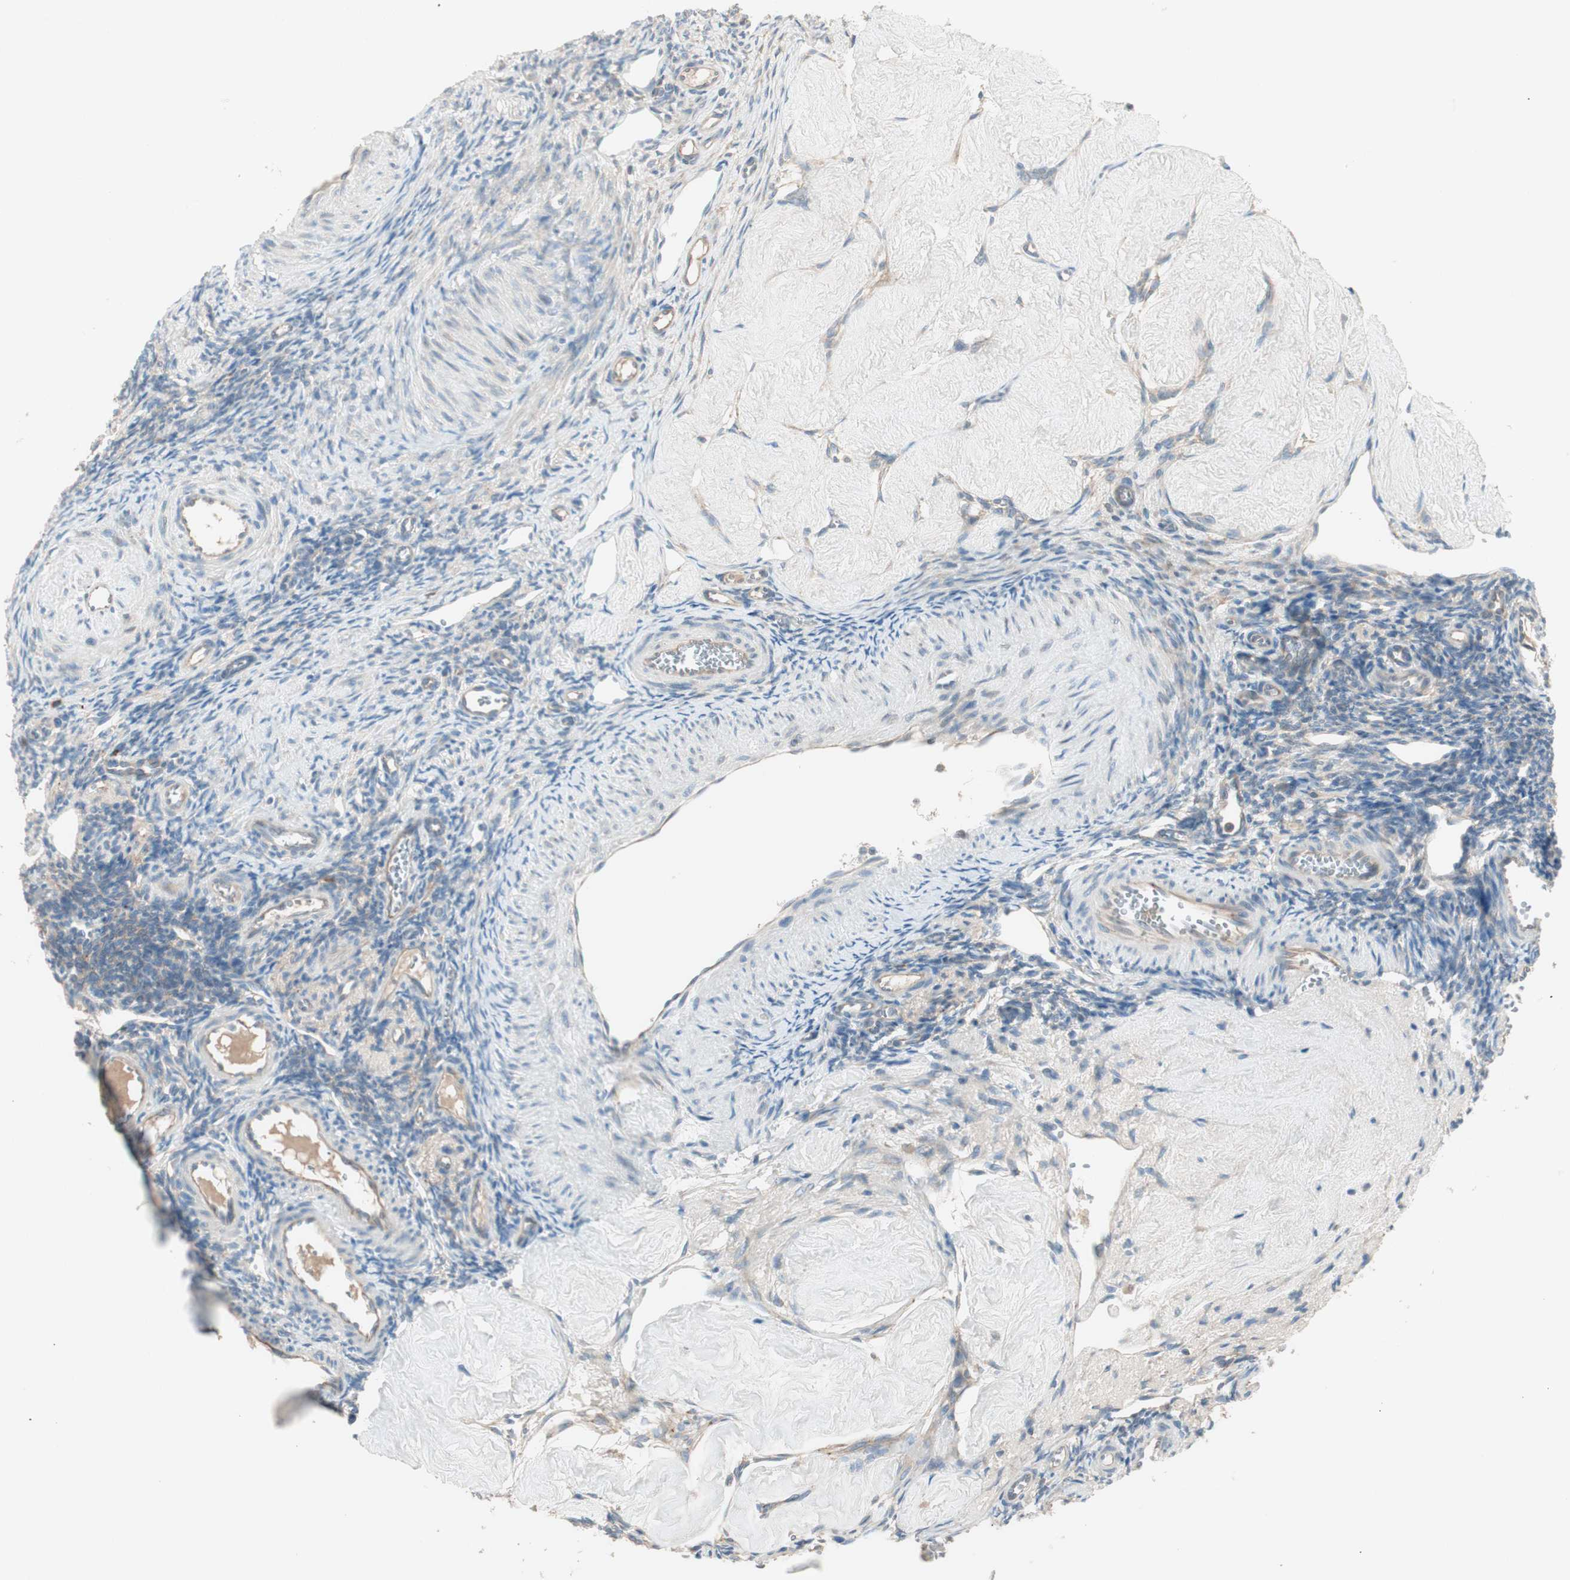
{"staining": {"intensity": "weak", "quantity": "25%-75%", "location": "cytoplasmic/membranous"}, "tissue": "ovary", "cell_type": "Ovarian stroma cells", "image_type": "normal", "snomed": [{"axis": "morphology", "description": "Normal tissue, NOS"}, {"axis": "topography", "description": "Ovary"}], "caption": "Ovarian stroma cells demonstrate low levels of weak cytoplasmic/membranous expression in approximately 25%-75% of cells in normal human ovary.", "gene": "RPL23", "patient": {"sex": "female", "age": 33}}